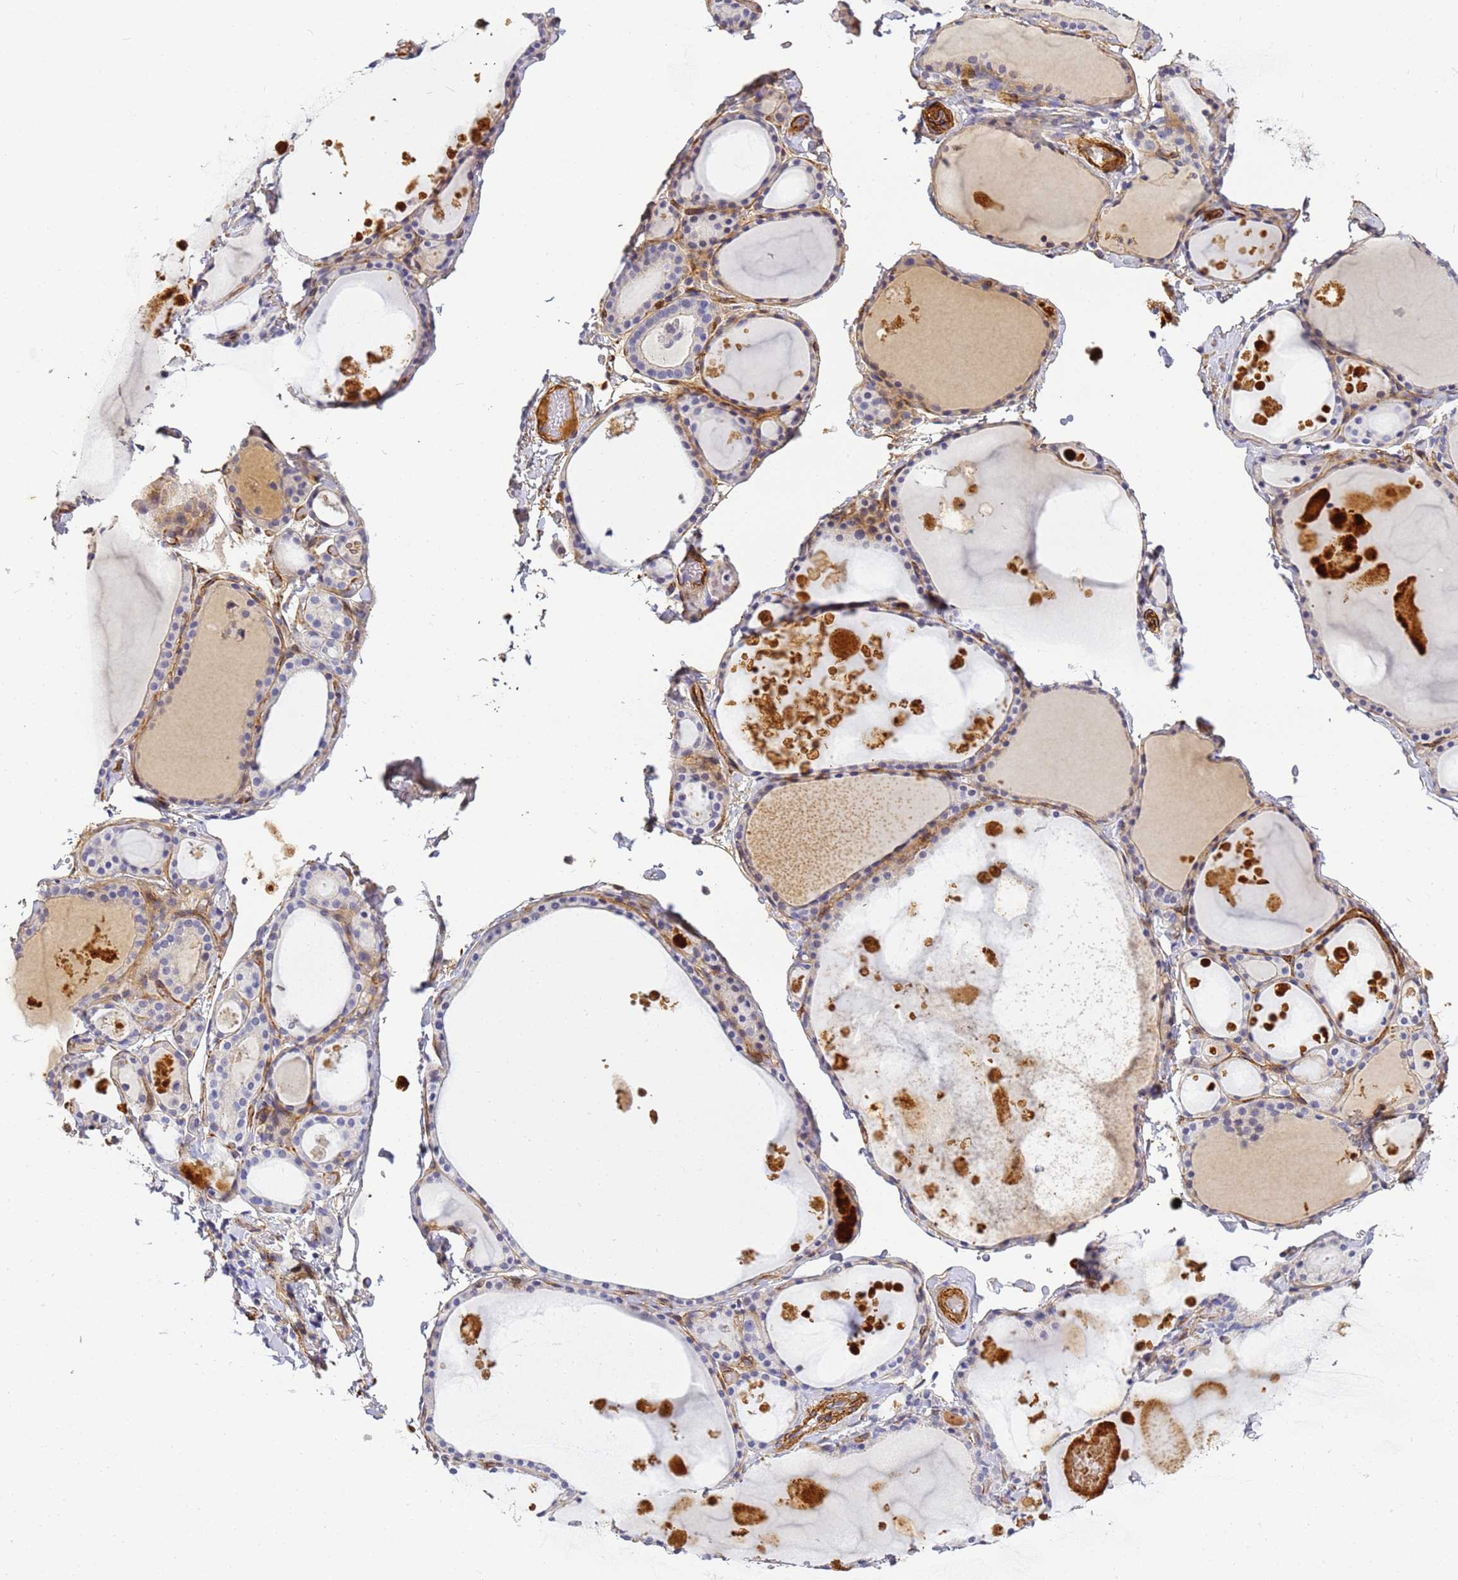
{"staining": {"intensity": "moderate", "quantity": "<25%", "location": "cytoplasmic/membranous"}, "tissue": "thyroid gland", "cell_type": "Glandular cells", "image_type": "normal", "snomed": [{"axis": "morphology", "description": "Normal tissue, NOS"}, {"axis": "topography", "description": "Thyroid gland"}], "caption": "Approximately <25% of glandular cells in benign thyroid gland display moderate cytoplasmic/membranous protein positivity as visualized by brown immunohistochemical staining.", "gene": "CFHR1", "patient": {"sex": "male", "age": 56}}